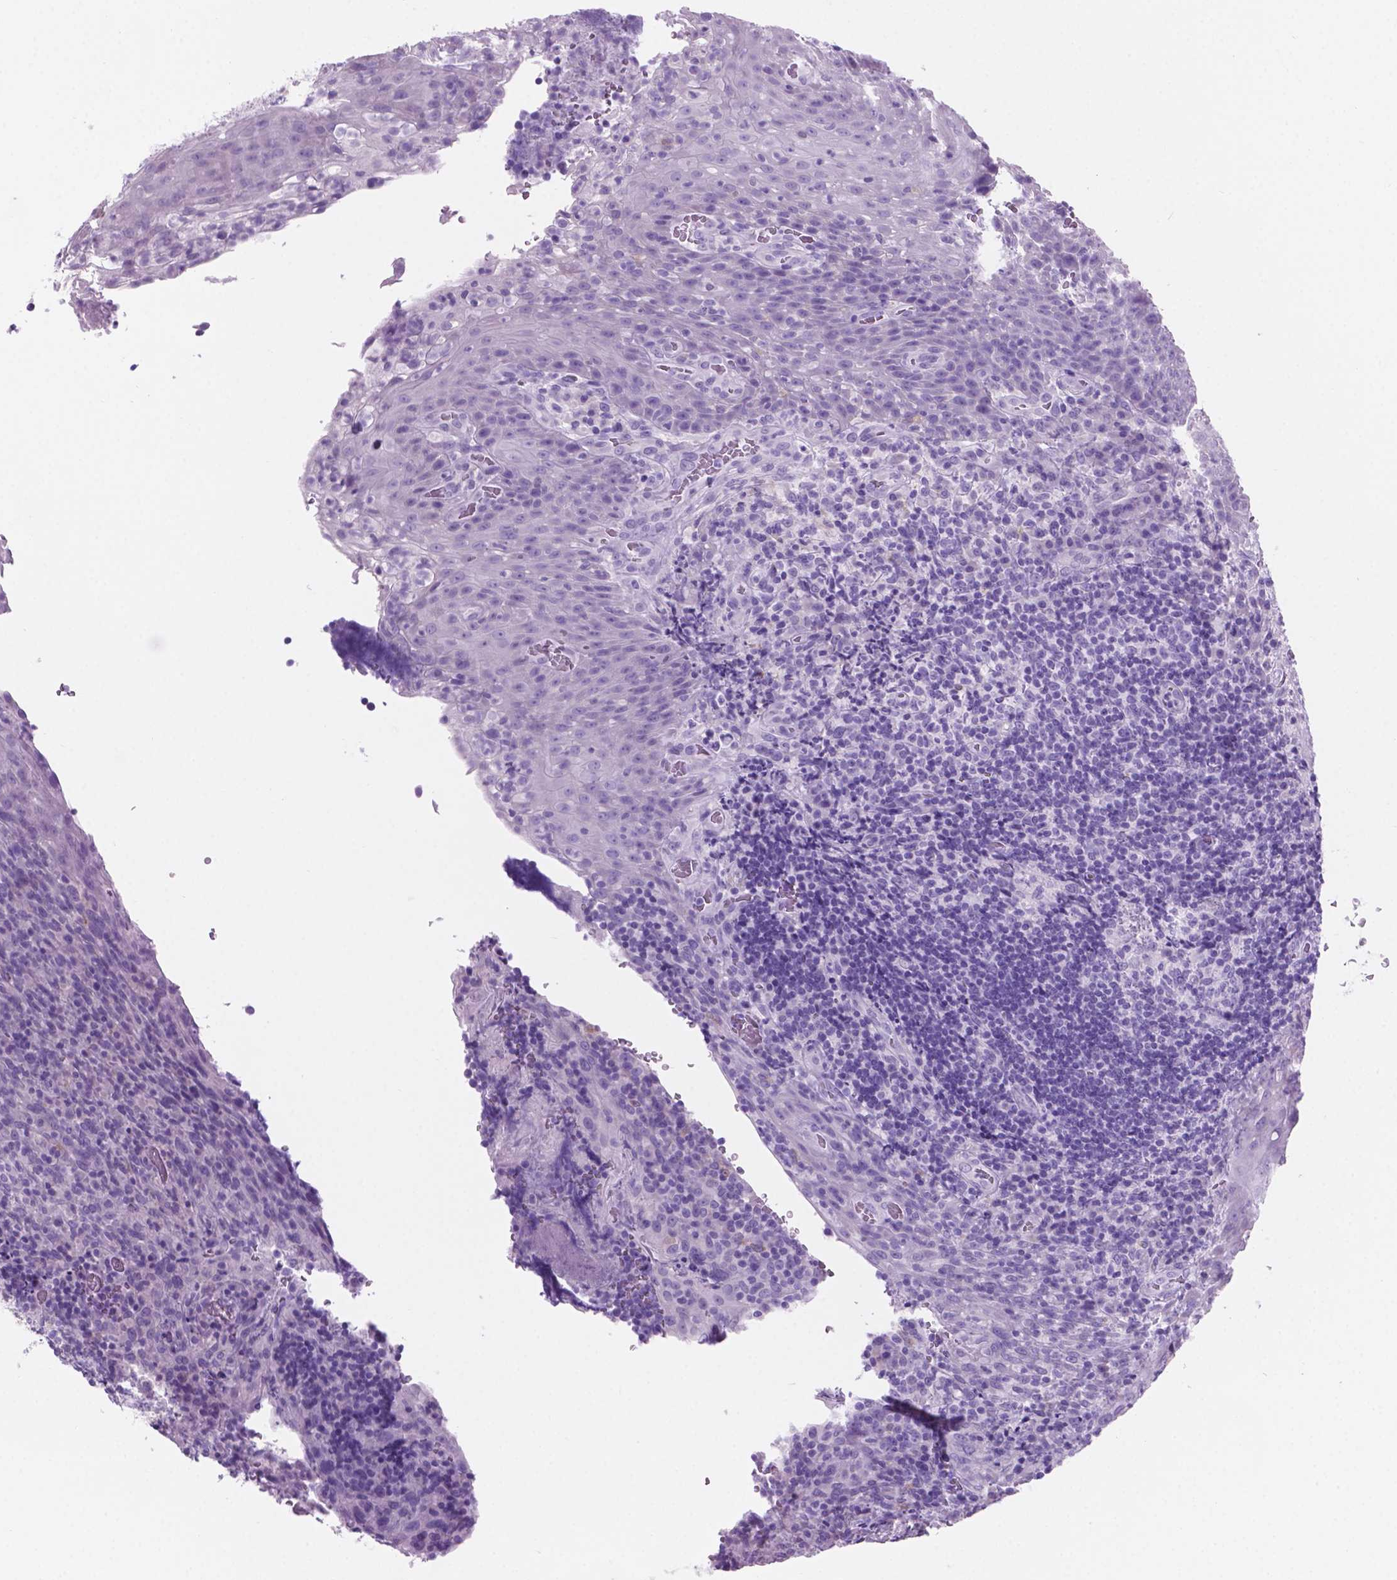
{"staining": {"intensity": "negative", "quantity": "none", "location": "none"}, "tissue": "tonsil", "cell_type": "Germinal center cells", "image_type": "normal", "snomed": [{"axis": "morphology", "description": "Normal tissue, NOS"}, {"axis": "topography", "description": "Tonsil"}], "caption": "A high-resolution image shows IHC staining of normal tonsil, which displays no significant expression in germinal center cells. Brightfield microscopy of immunohistochemistry (IHC) stained with DAB (brown) and hematoxylin (blue), captured at high magnification.", "gene": "GRIN2B", "patient": {"sex": "male", "age": 17}}